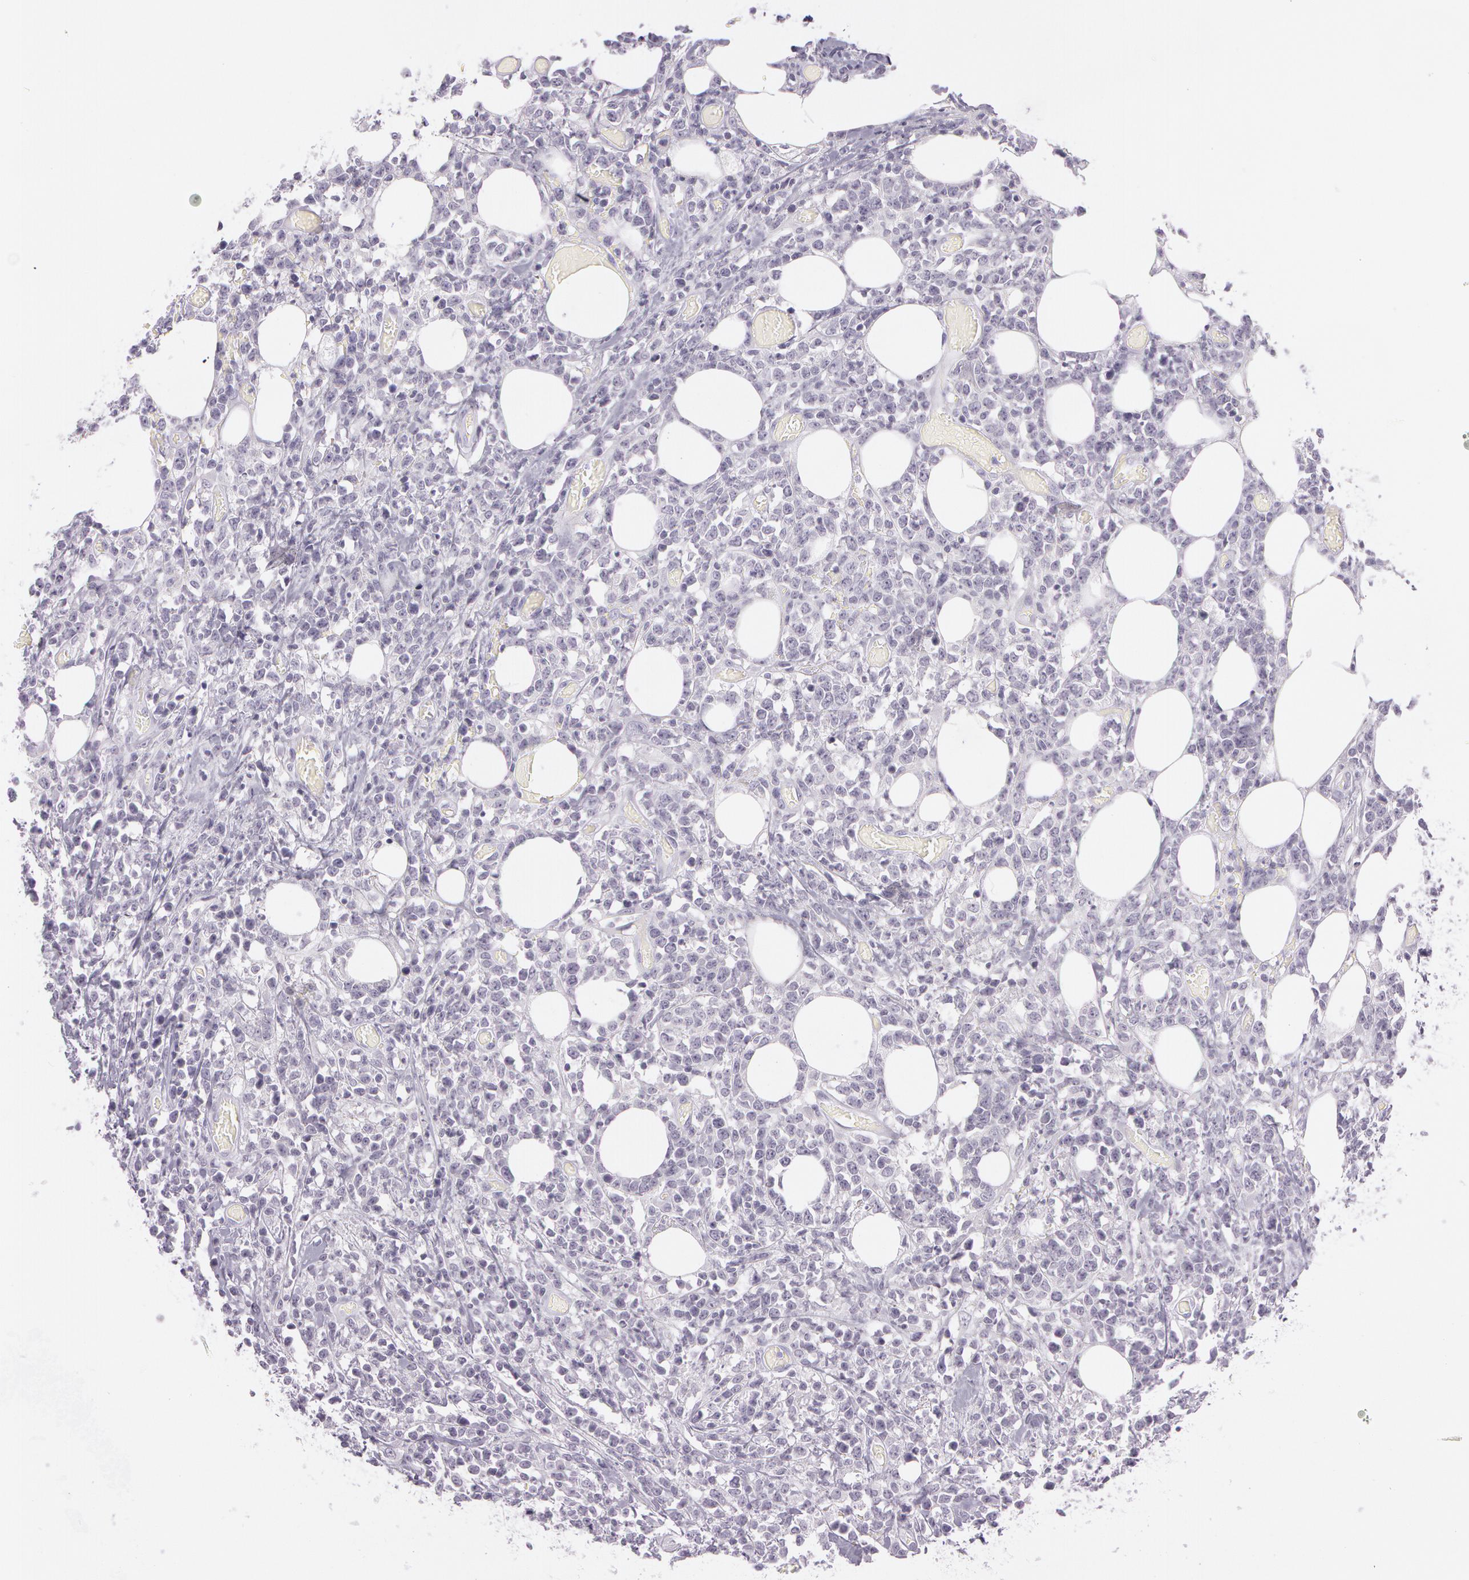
{"staining": {"intensity": "negative", "quantity": "none", "location": "none"}, "tissue": "lymphoma", "cell_type": "Tumor cells", "image_type": "cancer", "snomed": [{"axis": "morphology", "description": "Malignant lymphoma, non-Hodgkin's type, High grade"}, {"axis": "topography", "description": "Colon"}], "caption": "DAB (3,3'-diaminobenzidine) immunohistochemical staining of lymphoma exhibits no significant expression in tumor cells.", "gene": "OTC", "patient": {"sex": "male", "age": 82}}